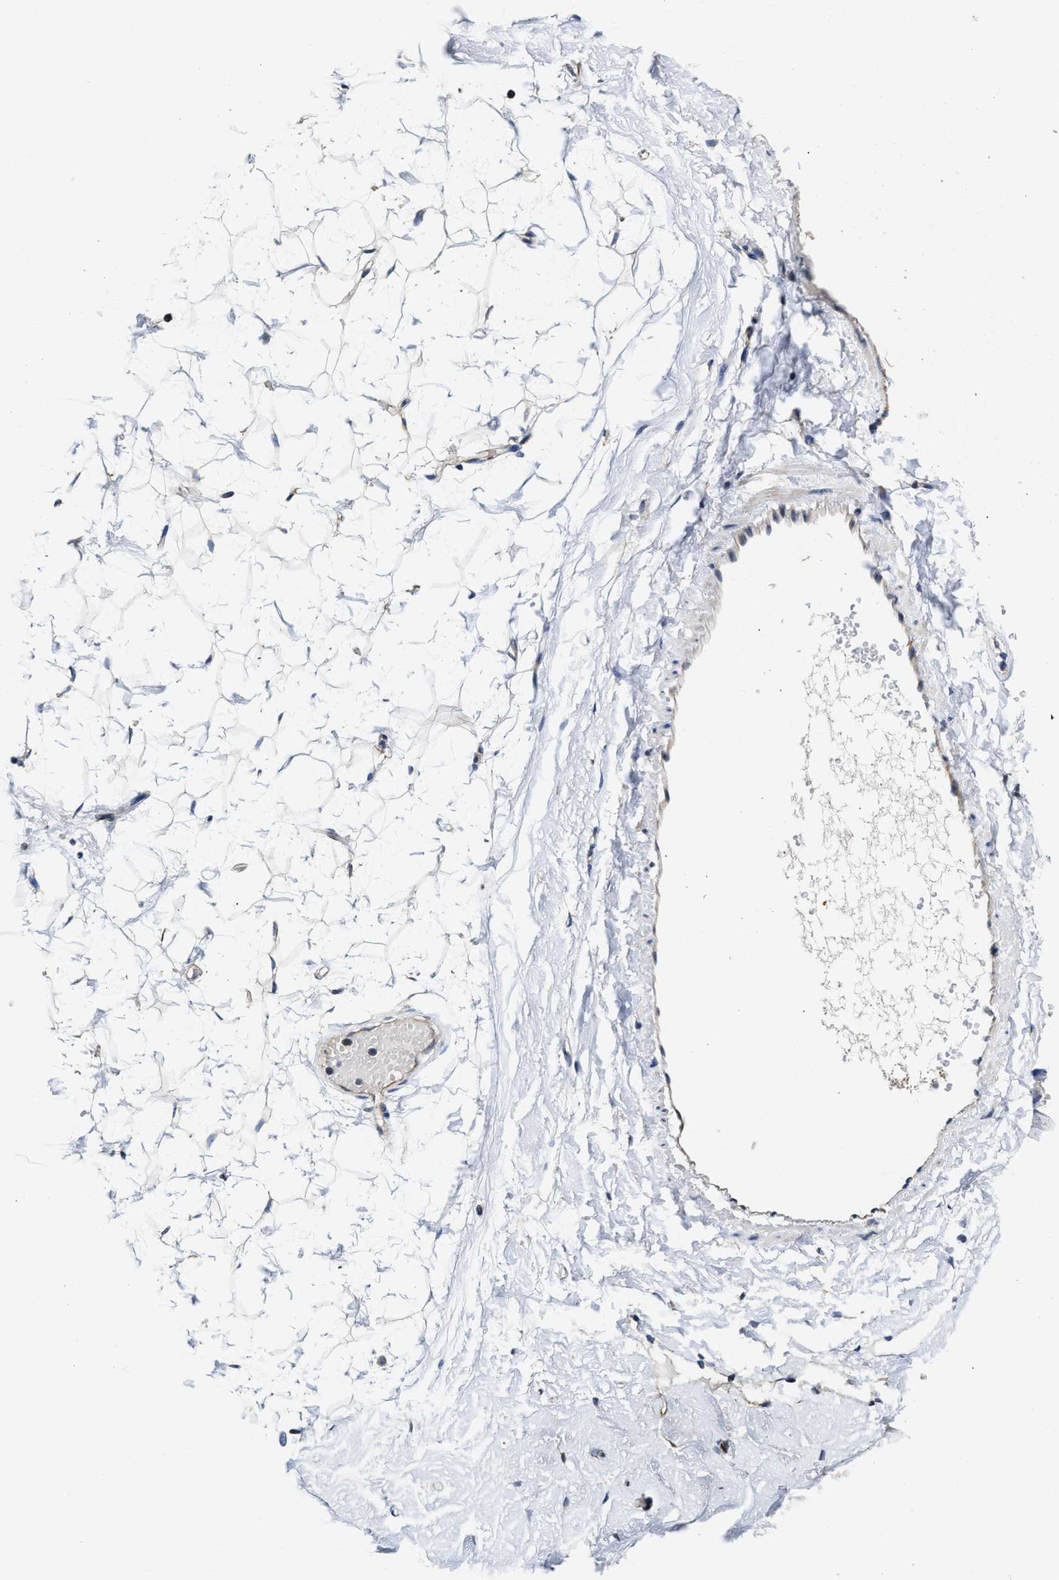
{"staining": {"intensity": "negative", "quantity": "none", "location": "none"}, "tissue": "breast", "cell_type": "Adipocytes", "image_type": "normal", "snomed": [{"axis": "morphology", "description": "Normal tissue, NOS"}, {"axis": "topography", "description": "Breast"}], "caption": "The immunohistochemistry (IHC) histopathology image has no significant positivity in adipocytes of breast.", "gene": "TRAF6", "patient": {"sex": "female", "age": 23}}